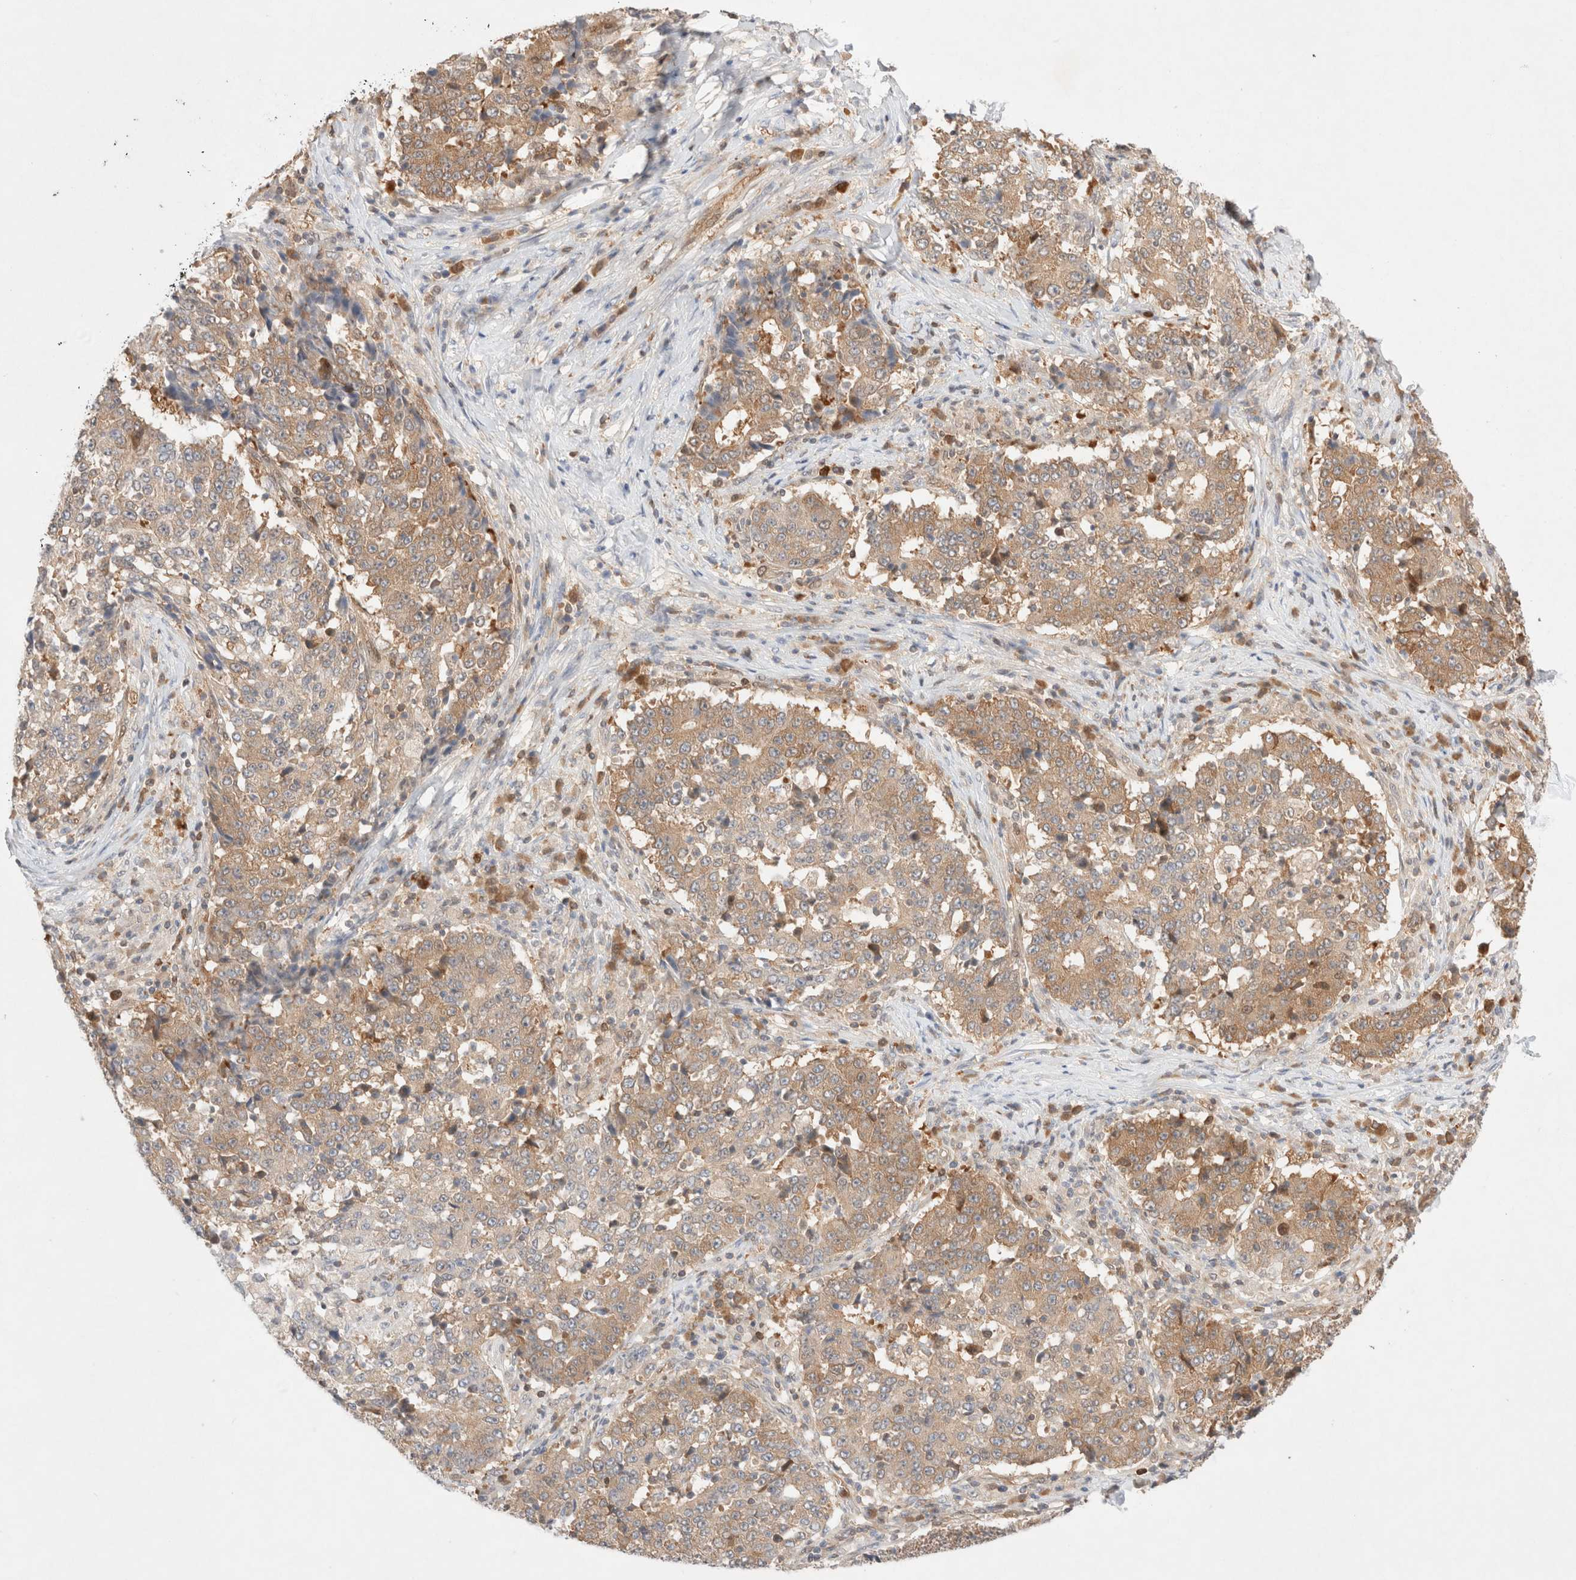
{"staining": {"intensity": "moderate", "quantity": ">75%", "location": "cytoplasmic/membranous"}, "tissue": "stomach cancer", "cell_type": "Tumor cells", "image_type": "cancer", "snomed": [{"axis": "morphology", "description": "Adenocarcinoma, NOS"}, {"axis": "topography", "description": "Stomach"}], "caption": "A medium amount of moderate cytoplasmic/membranous expression is seen in about >75% of tumor cells in stomach cancer (adenocarcinoma) tissue. (Brightfield microscopy of DAB IHC at high magnification).", "gene": "STARD10", "patient": {"sex": "male", "age": 59}}